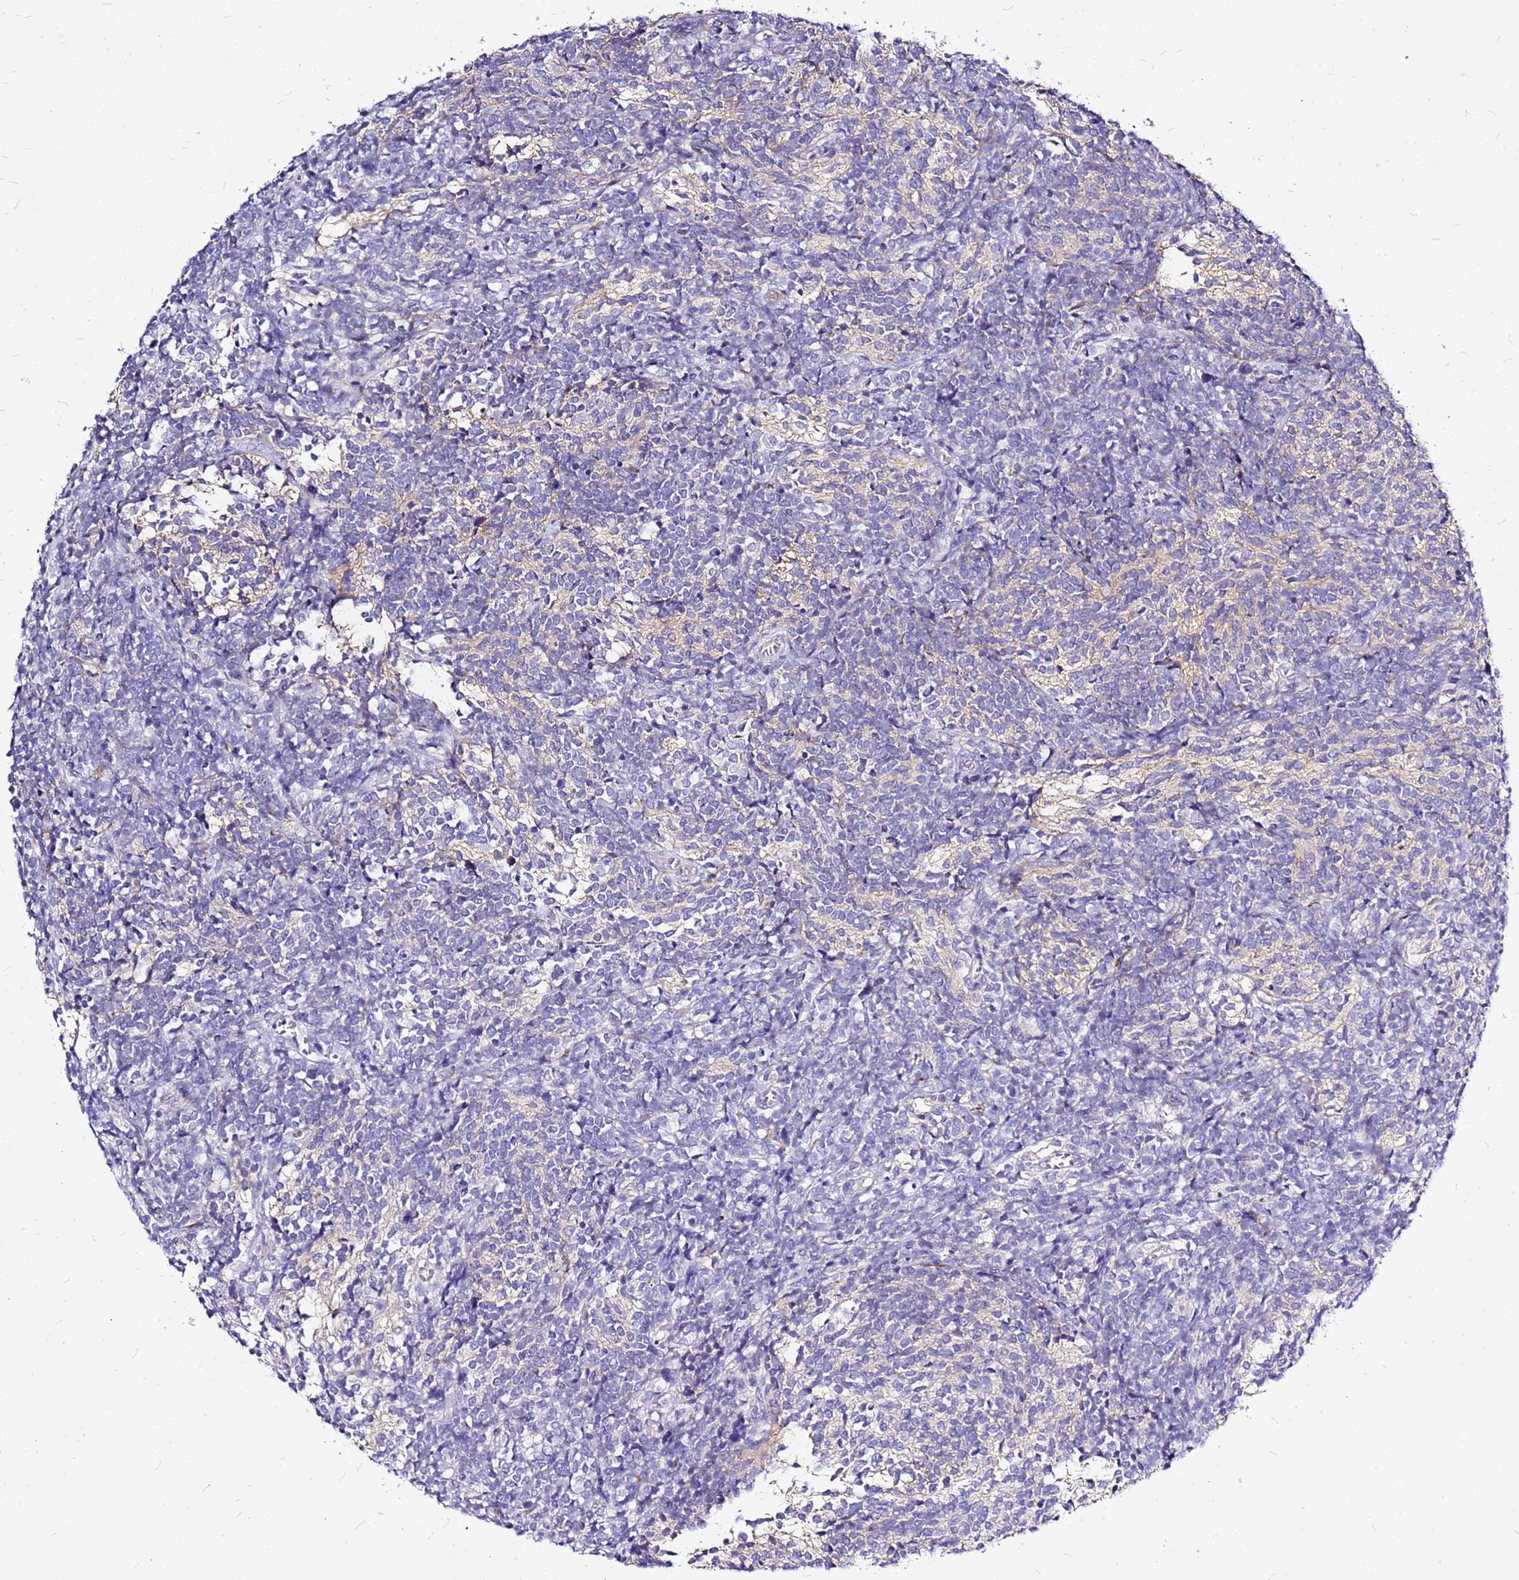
{"staining": {"intensity": "negative", "quantity": "none", "location": "none"}, "tissue": "glioma", "cell_type": "Tumor cells", "image_type": "cancer", "snomed": [{"axis": "morphology", "description": "Glioma, malignant, Low grade"}, {"axis": "topography", "description": "Brain"}], "caption": "The image displays no significant staining in tumor cells of glioma.", "gene": "CASD1", "patient": {"sex": "female", "age": 1}}